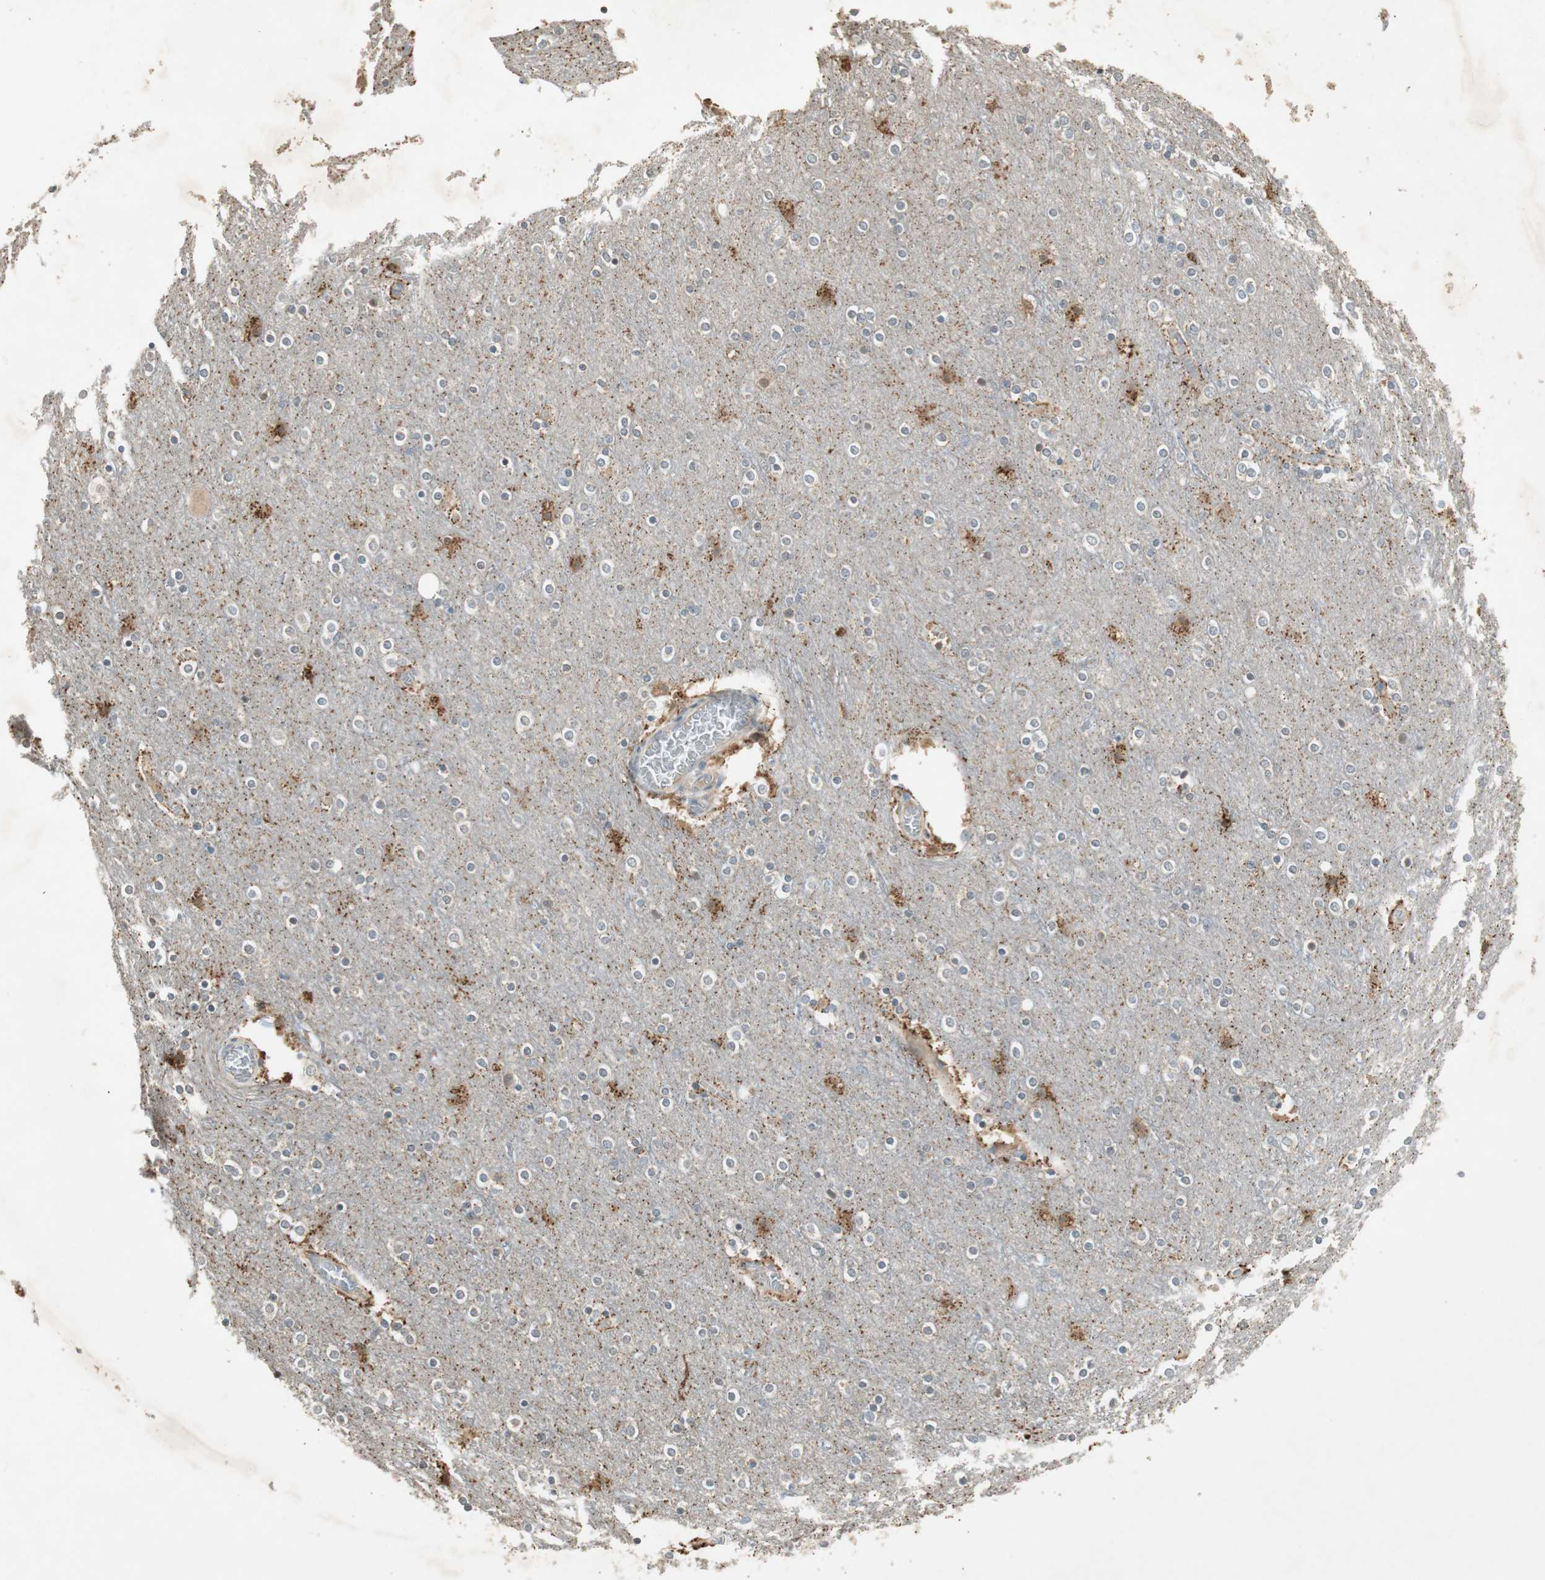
{"staining": {"intensity": "weak", "quantity": "<25%", "location": "cytoplasmic/membranous"}, "tissue": "cerebral cortex", "cell_type": "Endothelial cells", "image_type": "normal", "snomed": [{"axis": "morphology", "description": "Normal tissue, NOS"}, {"axis": "topography", "description": "Cerebral cortex"}], "caption": "Endothelial cells are negative for protein expression in benign human cerebral cortex. (DAB IHC, high magnification).", "gene": "USP2", "patient": {"sex": "female", "age": 54}}